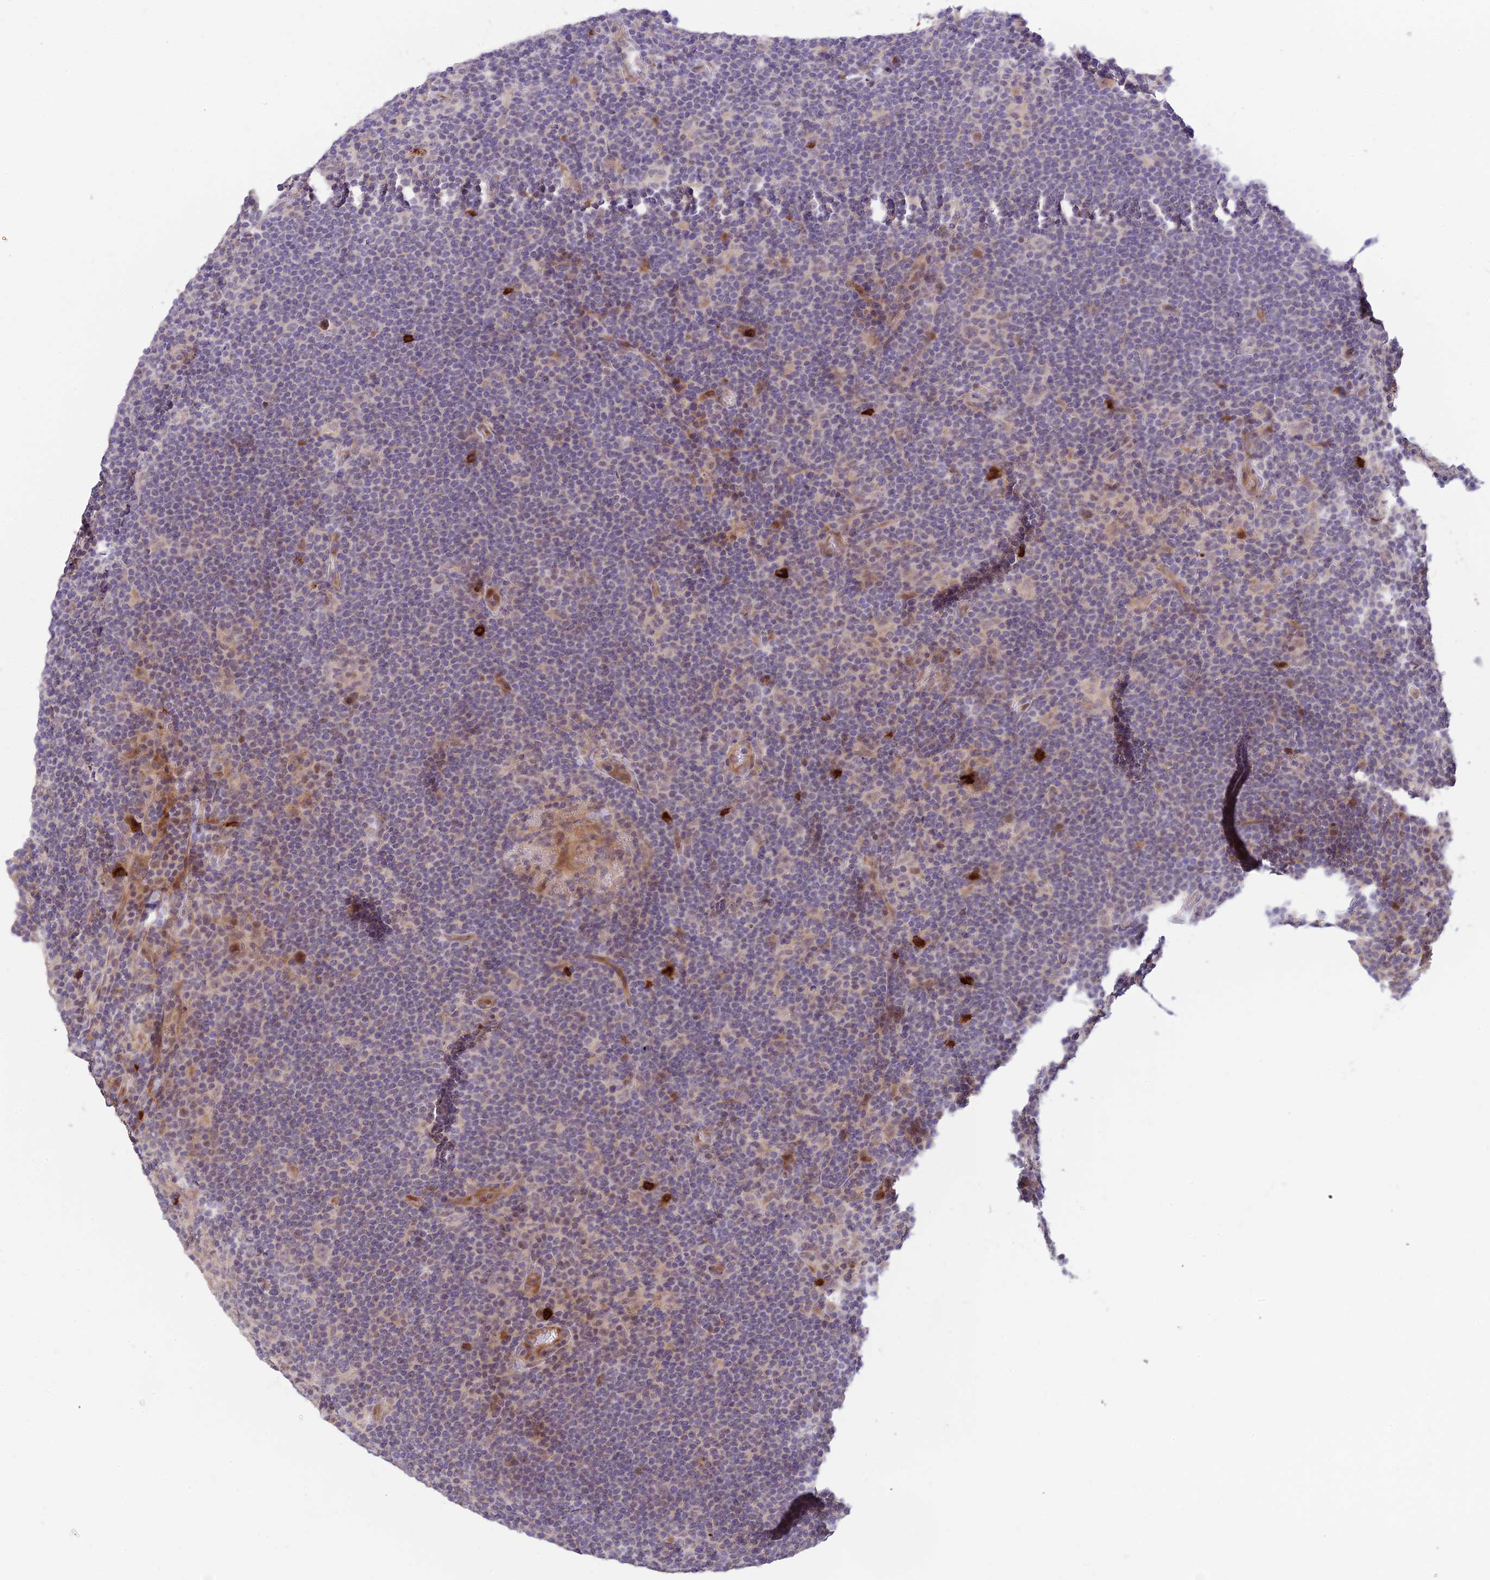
{"staining": {"intensity": "negative", "quantity": "none", "location": "none"}, "tissue": "lymphoma", "cell_type": "Tumor cells", "image_type": "cancer", "snomed": [{"axis": "morphology", "description": "Hodgkin's disease, NOS"}, {"axis": "topography", "description": "Lymph node"}], "caption": "Image shows no protein positivity in tumor cells of lymphoma tissue.", "gene": "ASPDH", "patient": {"sex": "female", "age": 57}}